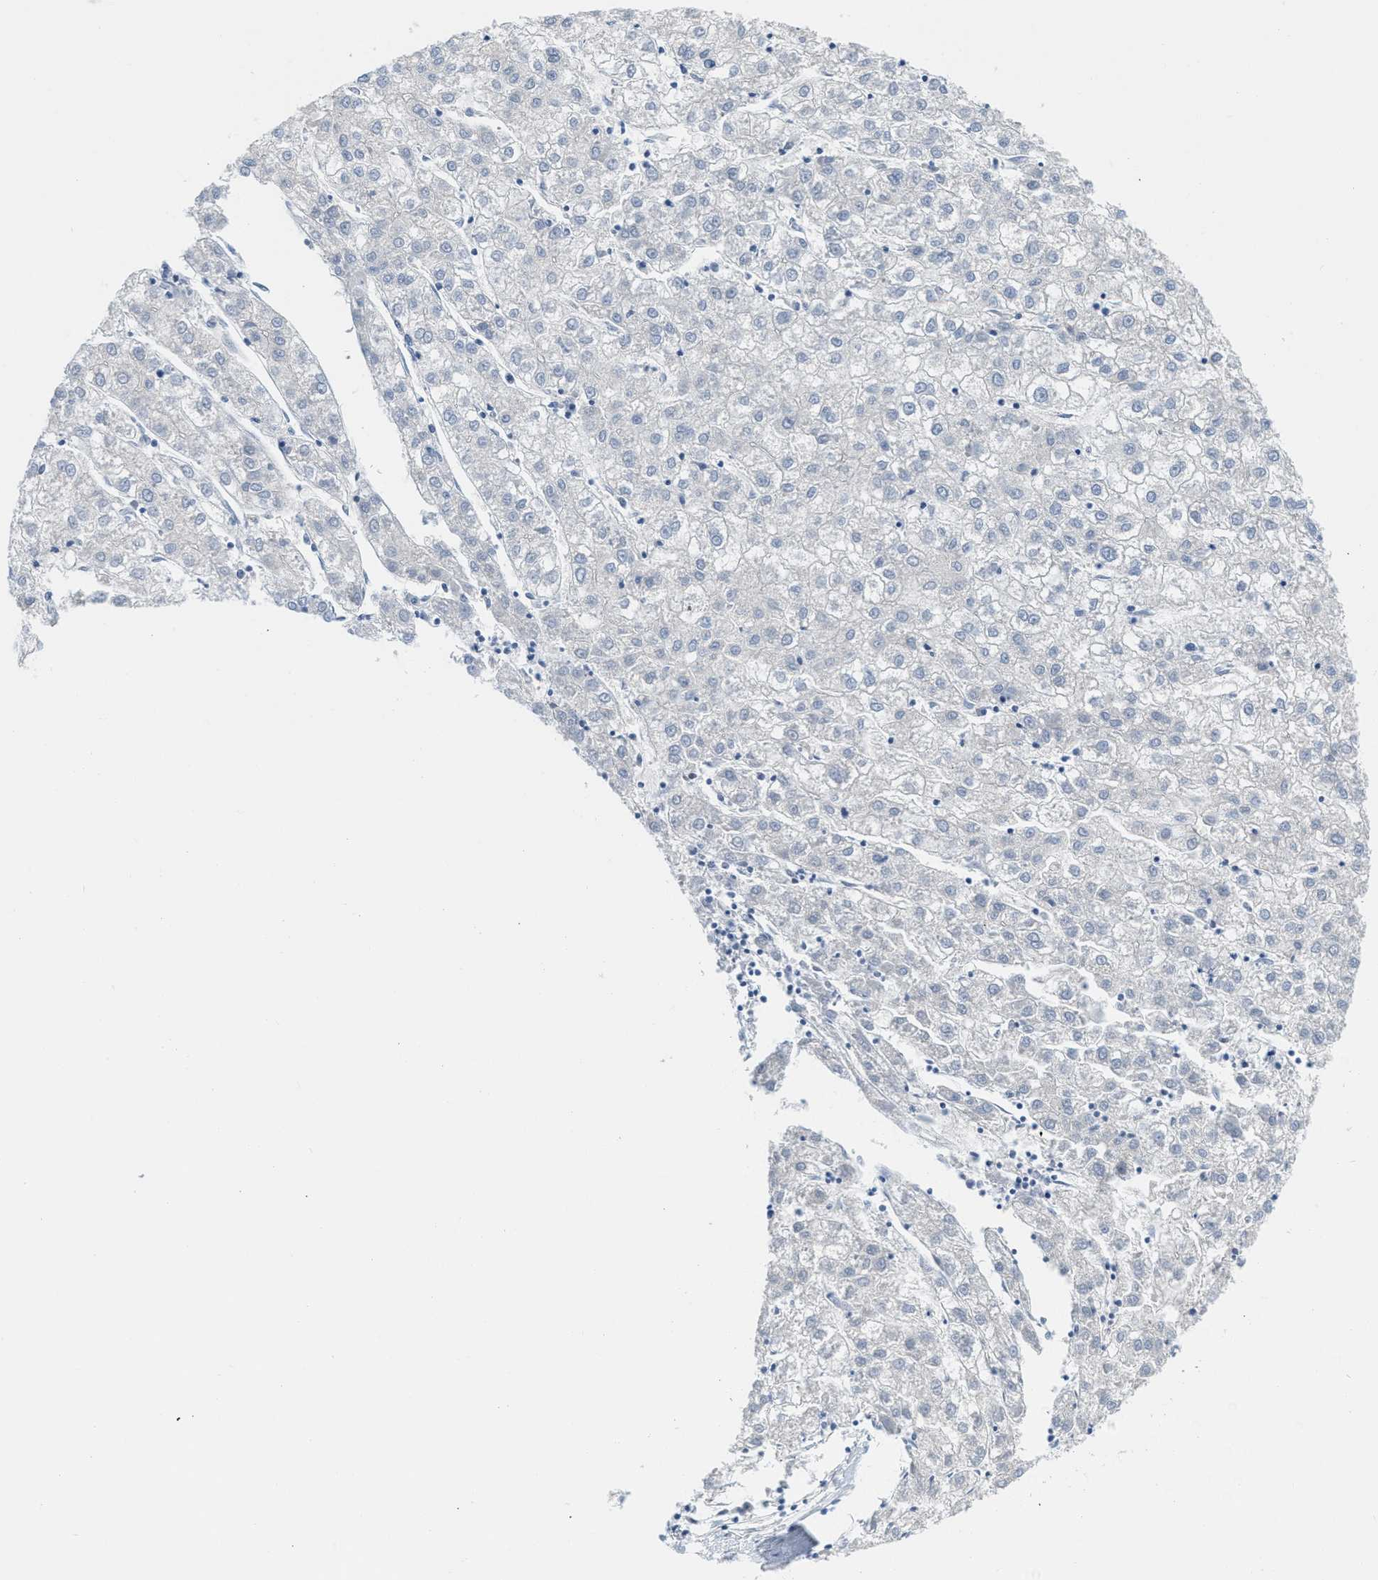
{"staining": {"intensity": "negative", "quantity": "none", "location": "none"}, "tissue": "liver cancer", "cell_type": "Tumor cells", "image_type": "cancer", "snomed": [{"axis": "morphology", "description": "Carcinoma, Hepatocellular, NOS"}, {"axis": "topography", "description": "Liver"}], "caption": "Tumor cells are negative for protein expression in human liver cancer (hepatocellular carcinoma).", "gene": "HSF2", "patient": {"sex": "male", "age": 72}}